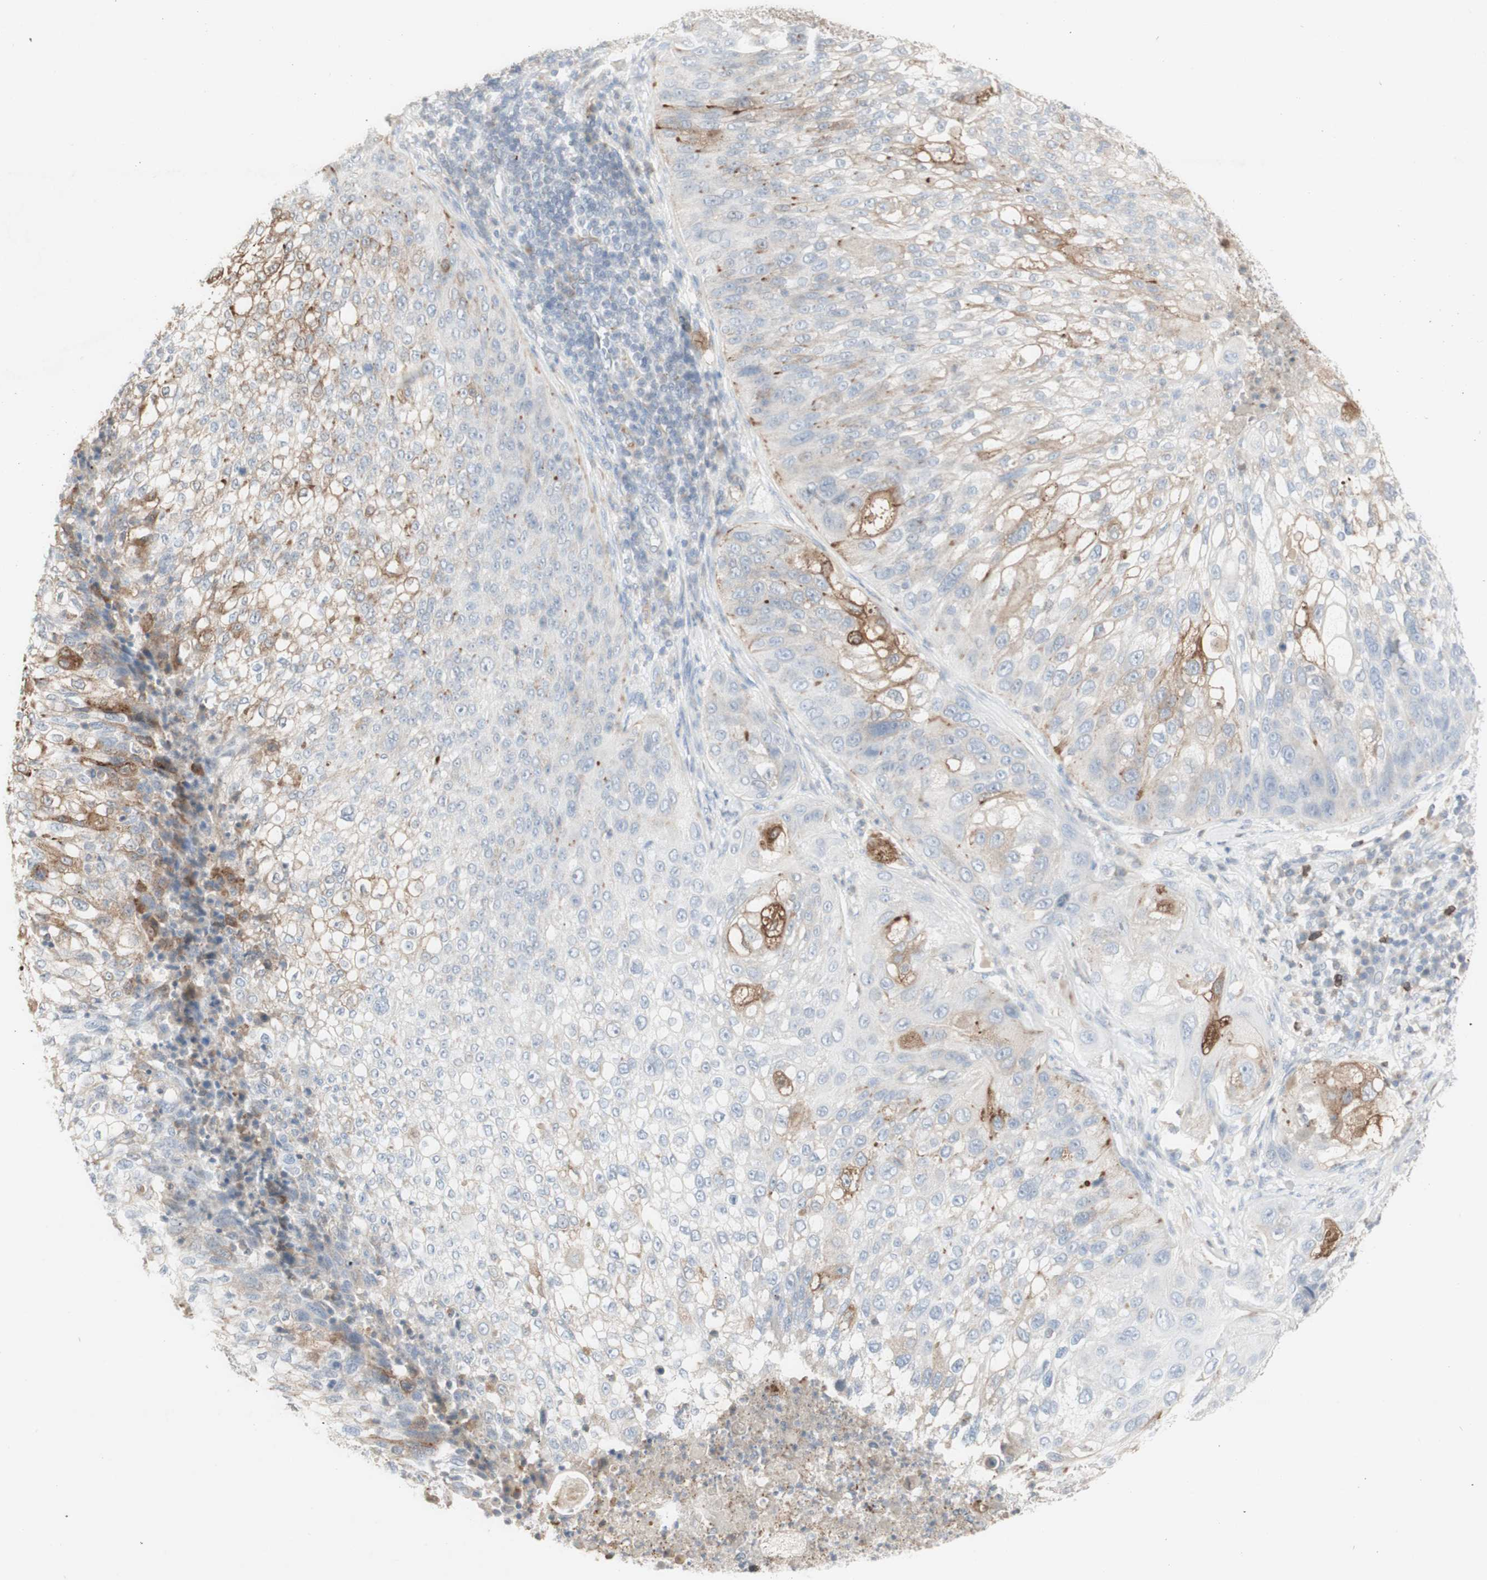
{"staining": {"intensity": "moderate", "quantity": "<25%", "location": "cytoplasmic/membranous"}, "tissue": "lung cancer", "cell_type": "Tumor cells", "image_type": "cancer", "snomed": [{"axis": "morphology", "description": "Inflammation, NOS"}, {"axis": "morphology", "description": "Squamous cell carcinoma, NOS"}, {"axis": "topography", "description": "Lymph node"}, {"axis": "topography", "description": "Soft tissue"}, {"axis": "topography", "description": "Lung"}], "caption": "A photomicrograph showing moderate cytoplasmic/membranous staining in approximately <25% of tumor cells in squamous cell carcinoma (lung), as visualized by brown immunohistochemical staining.", "gene": "ATP6V1B1", "patient": {"sex": "male", "age": 66}}